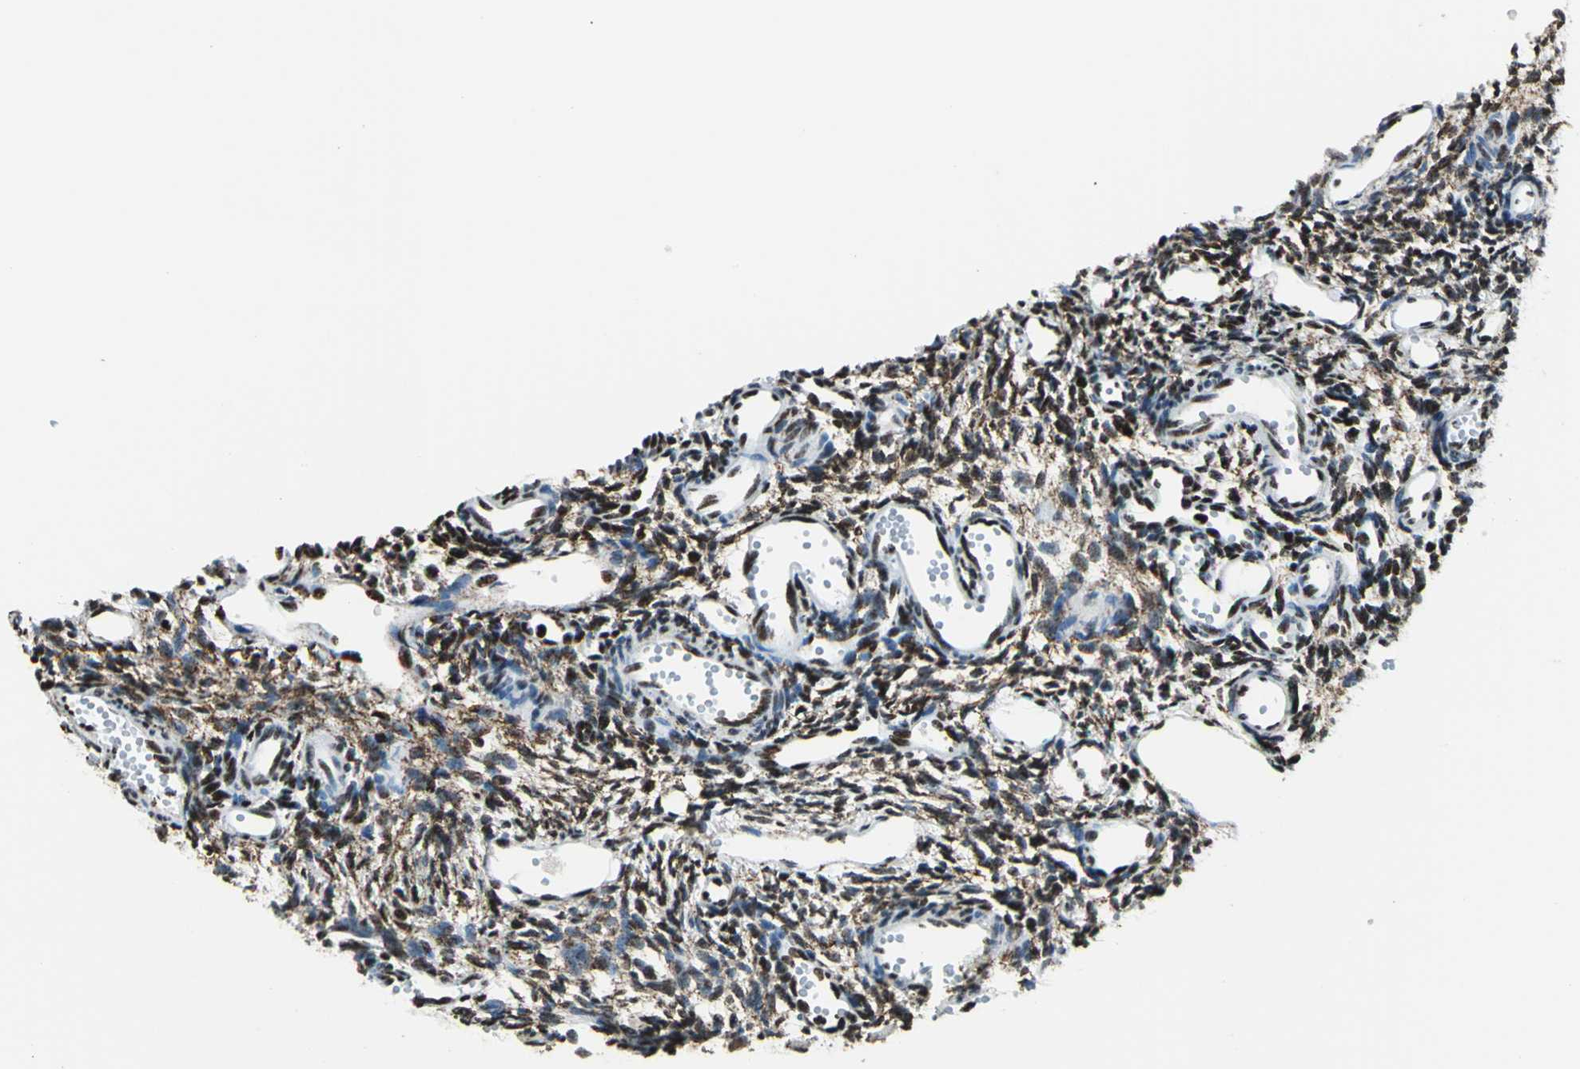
{"staining": {"intensity": "strong", "quantity": ">75%", "location": "nuclear"}, "tissue": "ovary", "cell_type": "Ovarian stroma cells", "image_type": "normal", "snomed": [{"axis": "morphology", "description": "Normal tissue, NOS"}, {"axis": "topography", "description": "Ovary"}], "caption": "A brown stain highlights strong nuclear expression of a protein in ovarian stroma cells of normal human ovary. Immunohistochemistry (ihc) stains the protein in brown and the nuclei are stained blue.", "gene": "APEX1", "patient": {"sex": "female", "age": 33}}